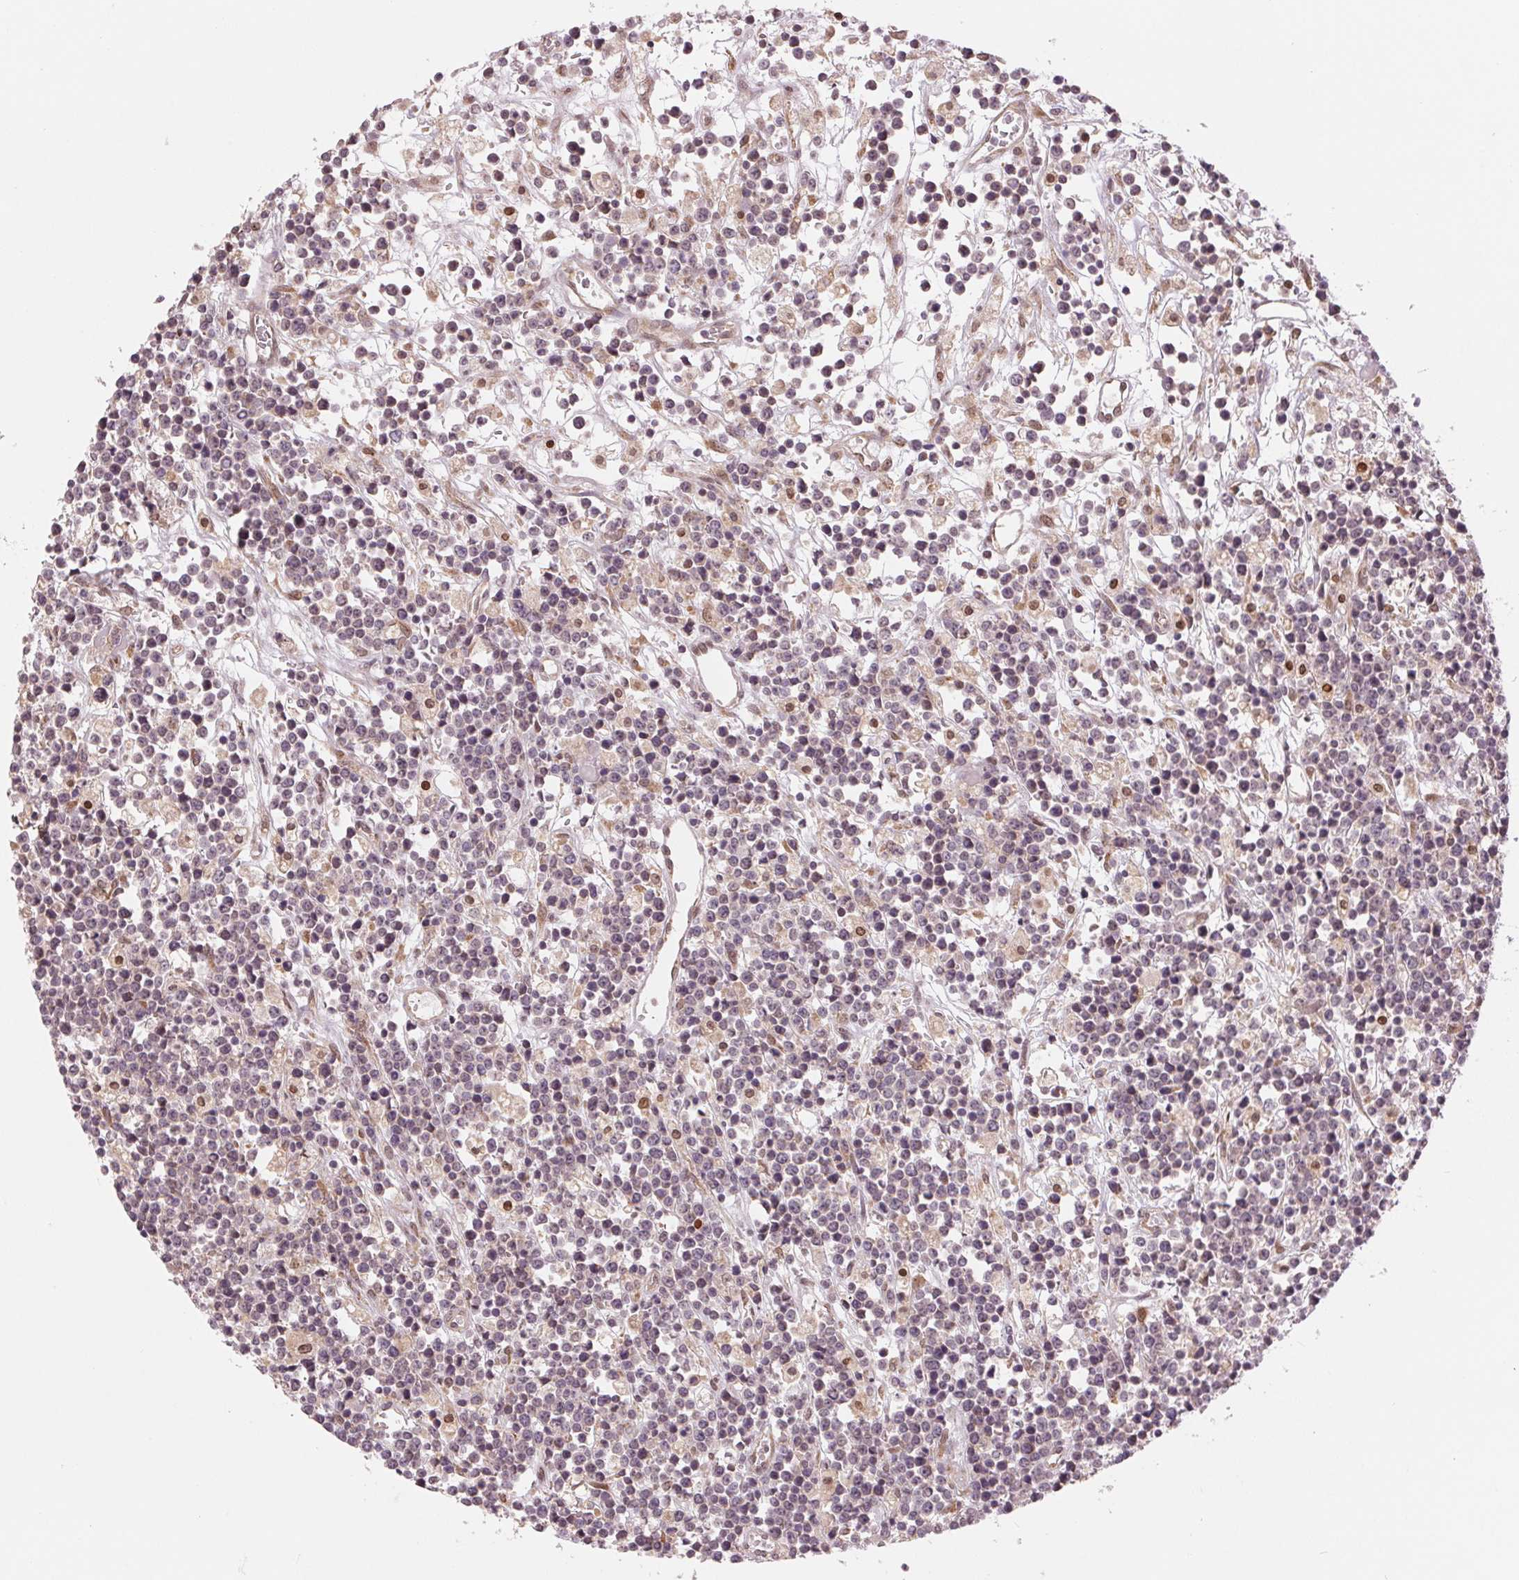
{"staining": {"intensity": "negative", "quantity": "none", "location": "none"}, "tissue": "lymphoma", "cell_type": "Tumor cells", "image_type": "cancer", "snomed": [{"axis": "morphology", "description": "Malignant lymphoma, non-Hodgkin's type, High grade"}, {"axis": "topography", "description": "Ovary"}], "caption": "Immunohistochemical staining of human lymphoma demonstrates no significant staining in tumor cells. Brightfield microscopy of immunohistochemistry (IHC) stained with DAB (brown) and hematoxylin (blue), captured at high magnification.", "gene": "ERI3", "patient": {"sex": "female", "age": 56}}